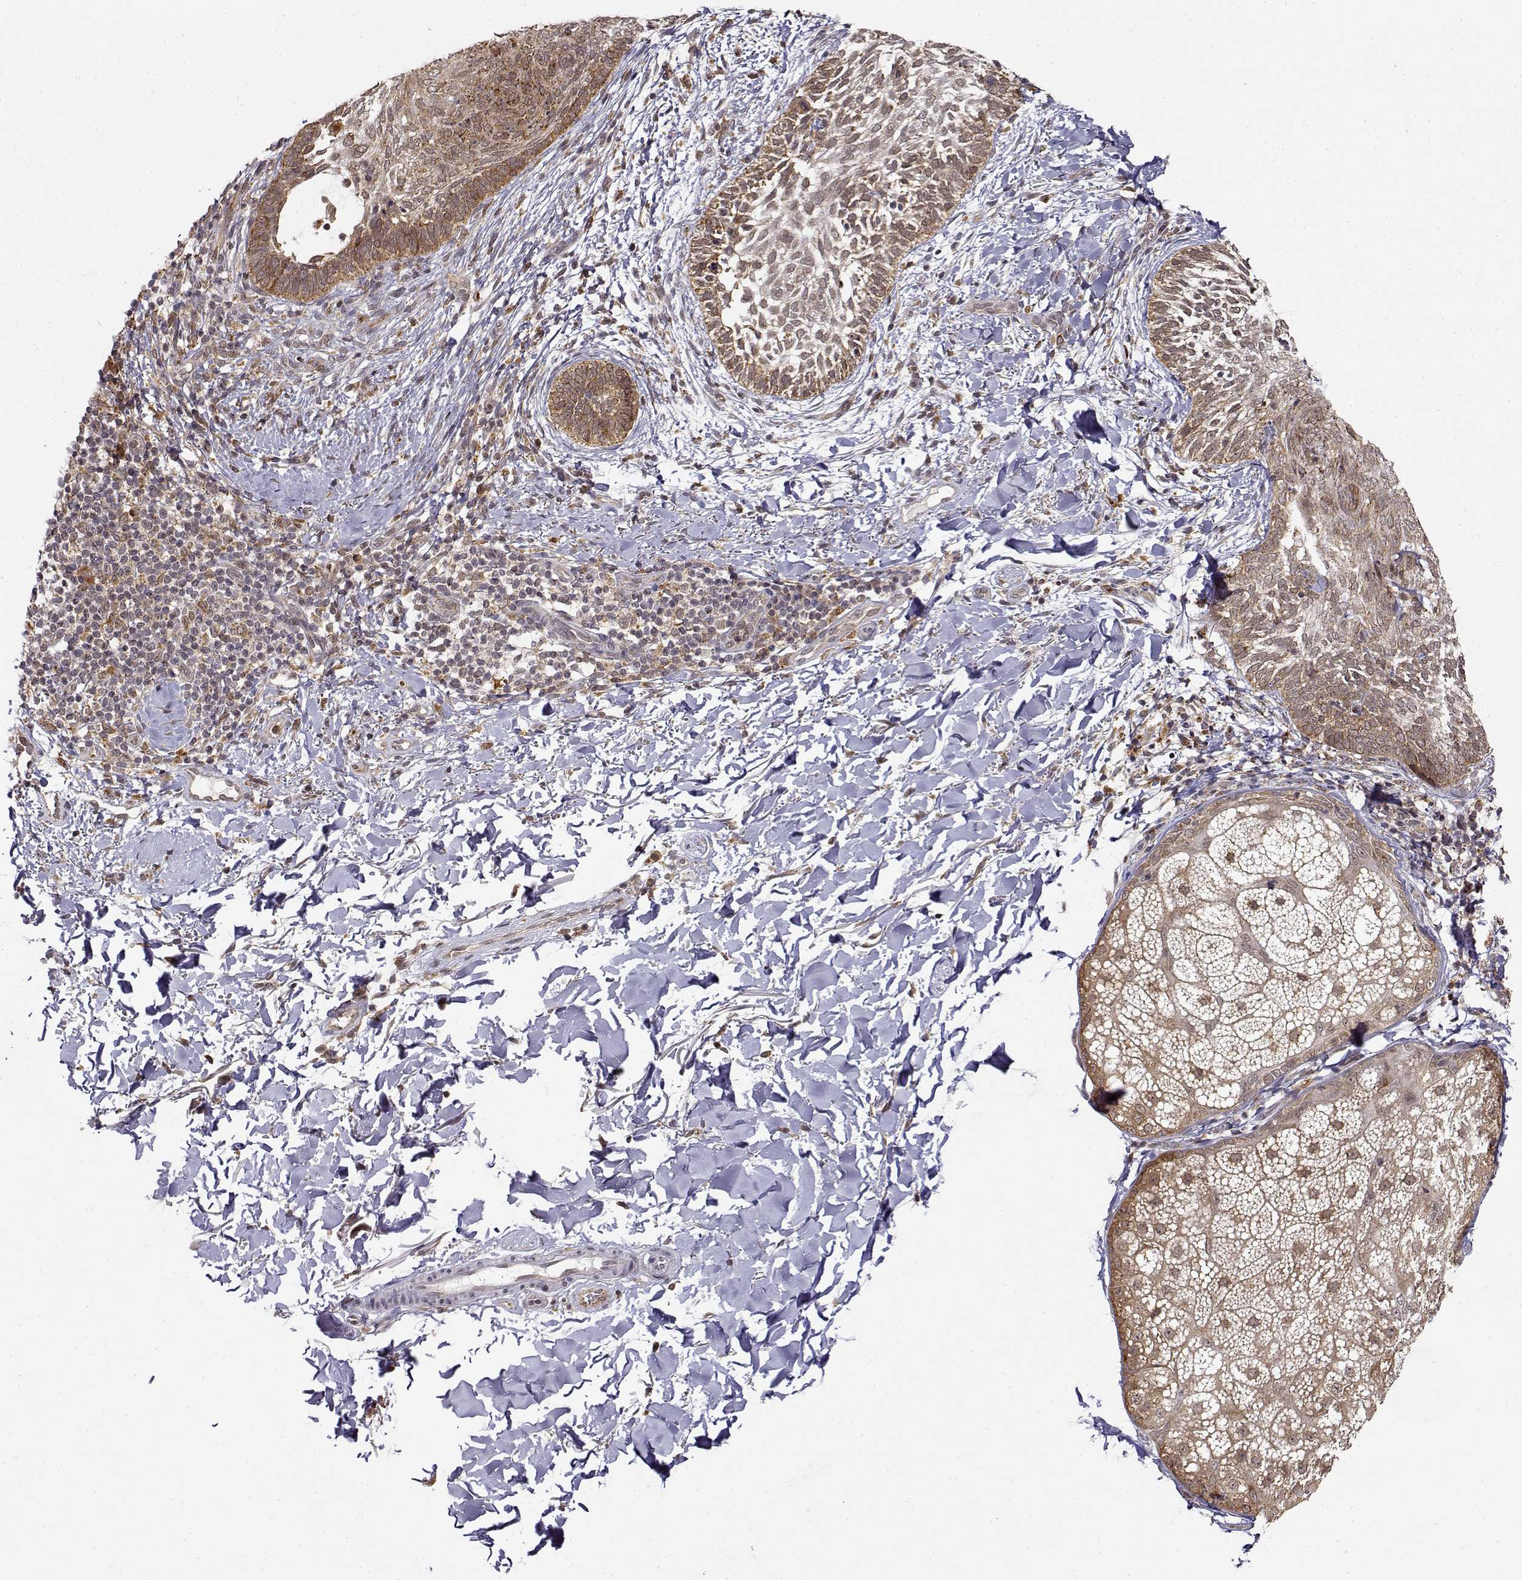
{"staining": {"intensity": "moderate", "quantity": ">75%", "location": "cytoplasmic/membranous"}, "tissue": "skin cancer", "cell_type": "Tumor cells", "image_type": "cancer", "snomed": [{"axis": "morphology", "description": "Normal tissue, NOS"}, {"axis": "morphology", "description": "Basal cell carcinoma"}, {"axis": "topography", "description": "Skin"}], "caption": "Moderate cytoplasmic/membranous staining for a protein is present in about >75% of tumor cells of skin cancer using immunohistochemistry (IHC).", "gene": "RNF13", "patient": {"sex": "male", "age": 46}}